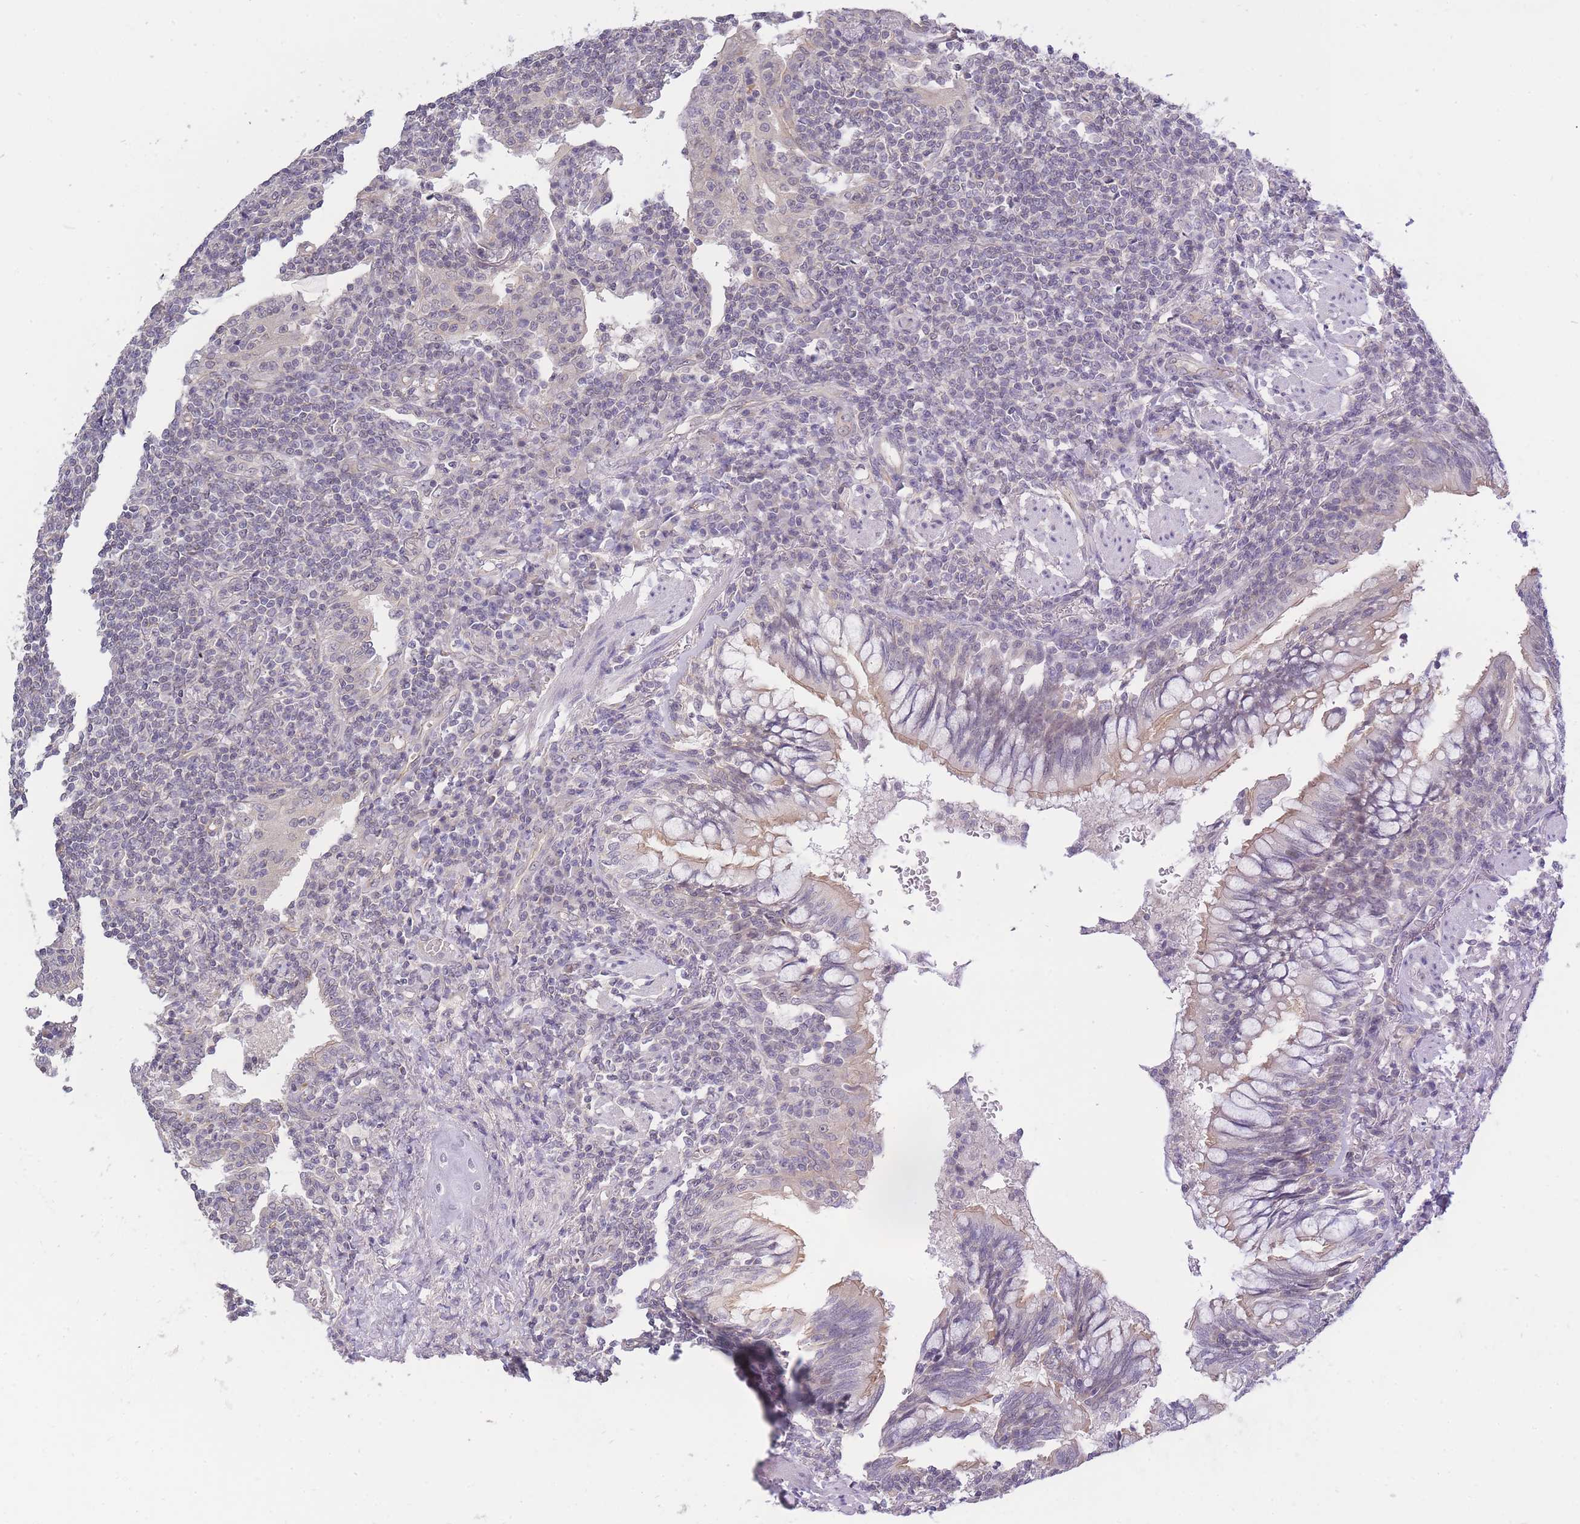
{"staining": {"intensity": "negative", "quantity": "none", "location": "none"}, "tissue": "lymphoma", "cell_type": "Tumor cells", "image_type": "cancer", "snomed": [{"axis": "morphology", "description": "Malignant lymphoma, non-Hodgkin's type, Low grade"}, {"axis": "topography", "description": "Lung"}], "caption": "The photomicrograph demonstrates no staining of tumor cells in malignant lymphoma, non-Hodgkin's type (low-grade).", "gene": "C19orf25", "patient": {"sex": "female", "age": 71}}